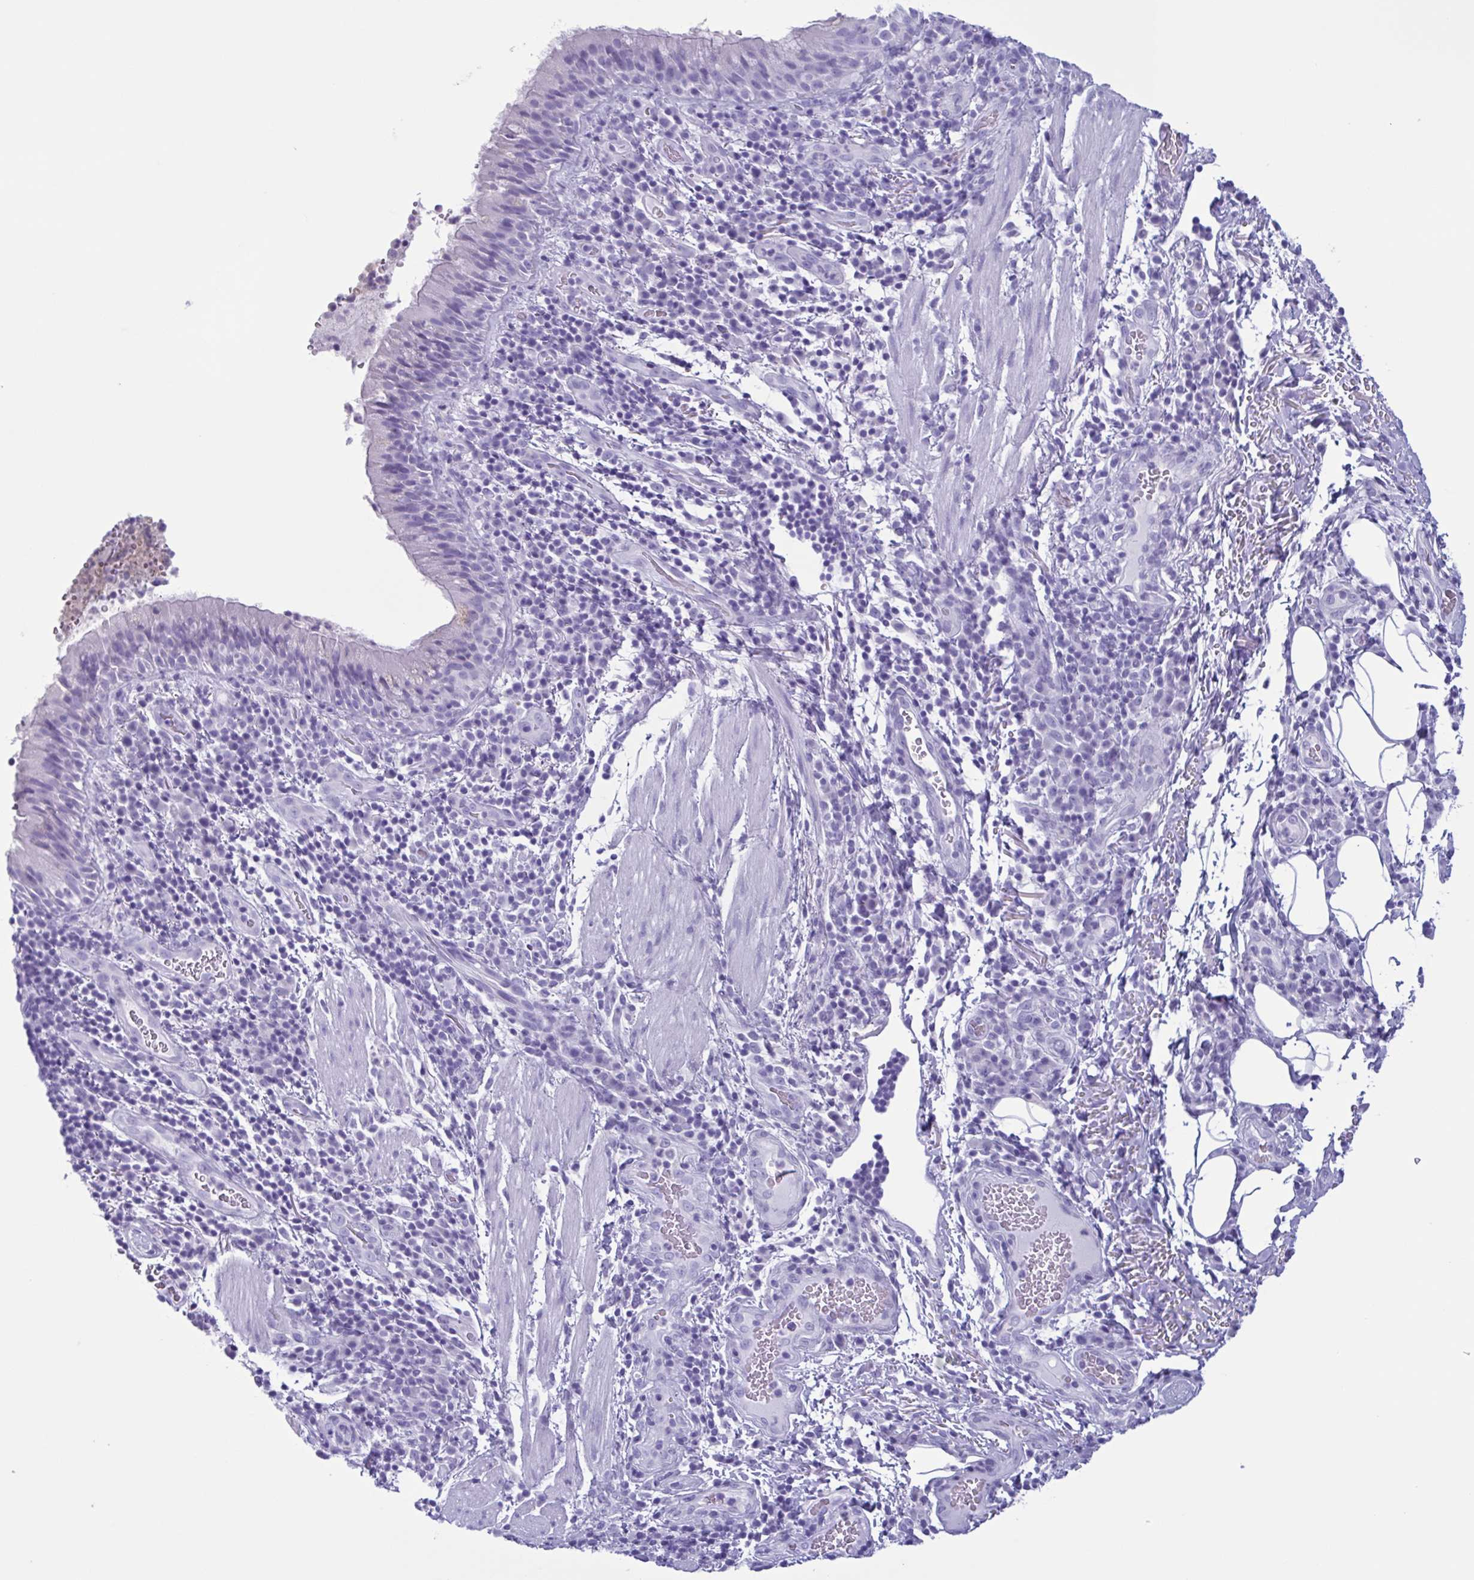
{"staining": {"intensity": "negative", "quantity": "none", "location": "none"}, "tissue": "bronchus", "cell_type": "Respiratory epithelial cells", "image_type": "normal", "snomed": [{"axis": "morphology", "description": "Normal tissue, NOS"}, {"axis": "topography", "description": "Lymph node"}, {"axis": "topography", "description": "Bronchus"}], "caption": "DAB (3,3'-diaminobenzidine) immunohistochemical staining of normal bronchus exhibits no significant positivity in respiratory epithelial cells. (Brightfield microscopy of DAB immunohistochemistry at high magnification).", "gene": "LTF", "patient": {"sex": "male", "age": 56}}